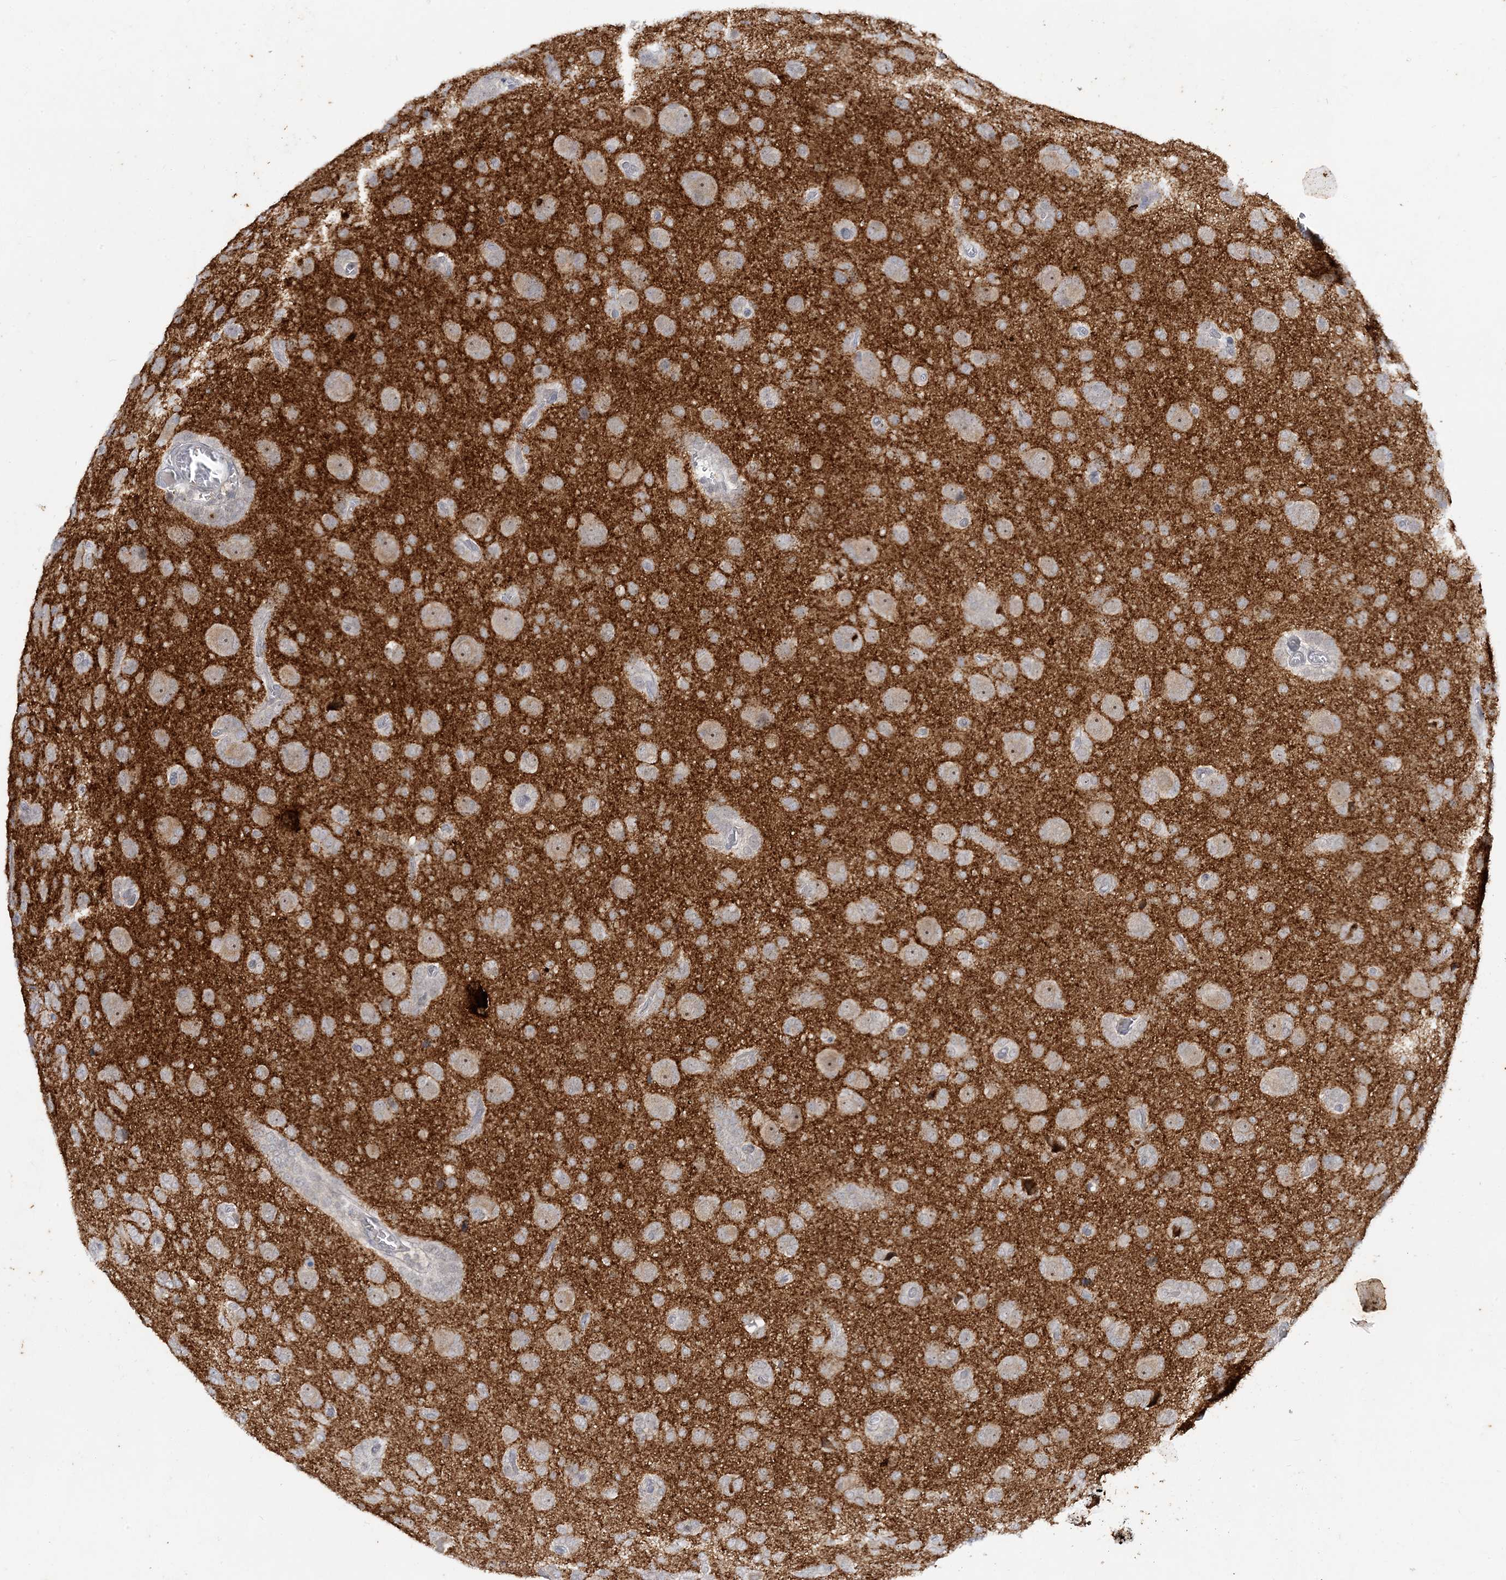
{"staining": {"intensity": "weak", "quantity": "<25%", "location": "cytoplasmic/membranous"}, "tissue": "glioma", "cell_type": "Tumor cells", "image_type": "cancer", "snomed": [{"axis": "morphology", "description": "Glioma, malignant, High grade"}, {"axis": "topography", "description": "Brain"}], "caption": "This micrograph is of glioma stained with immunohistochemistry to label a protein in brown with the nuclei are counter-stained blue. There is no positivity in tumor cells. (DAB immunohistochemistry (IHC) visualized using brightfield microscopy, high magnification).", "gene": "LEXM", "patient": {"sex": "female", "age": 59}}